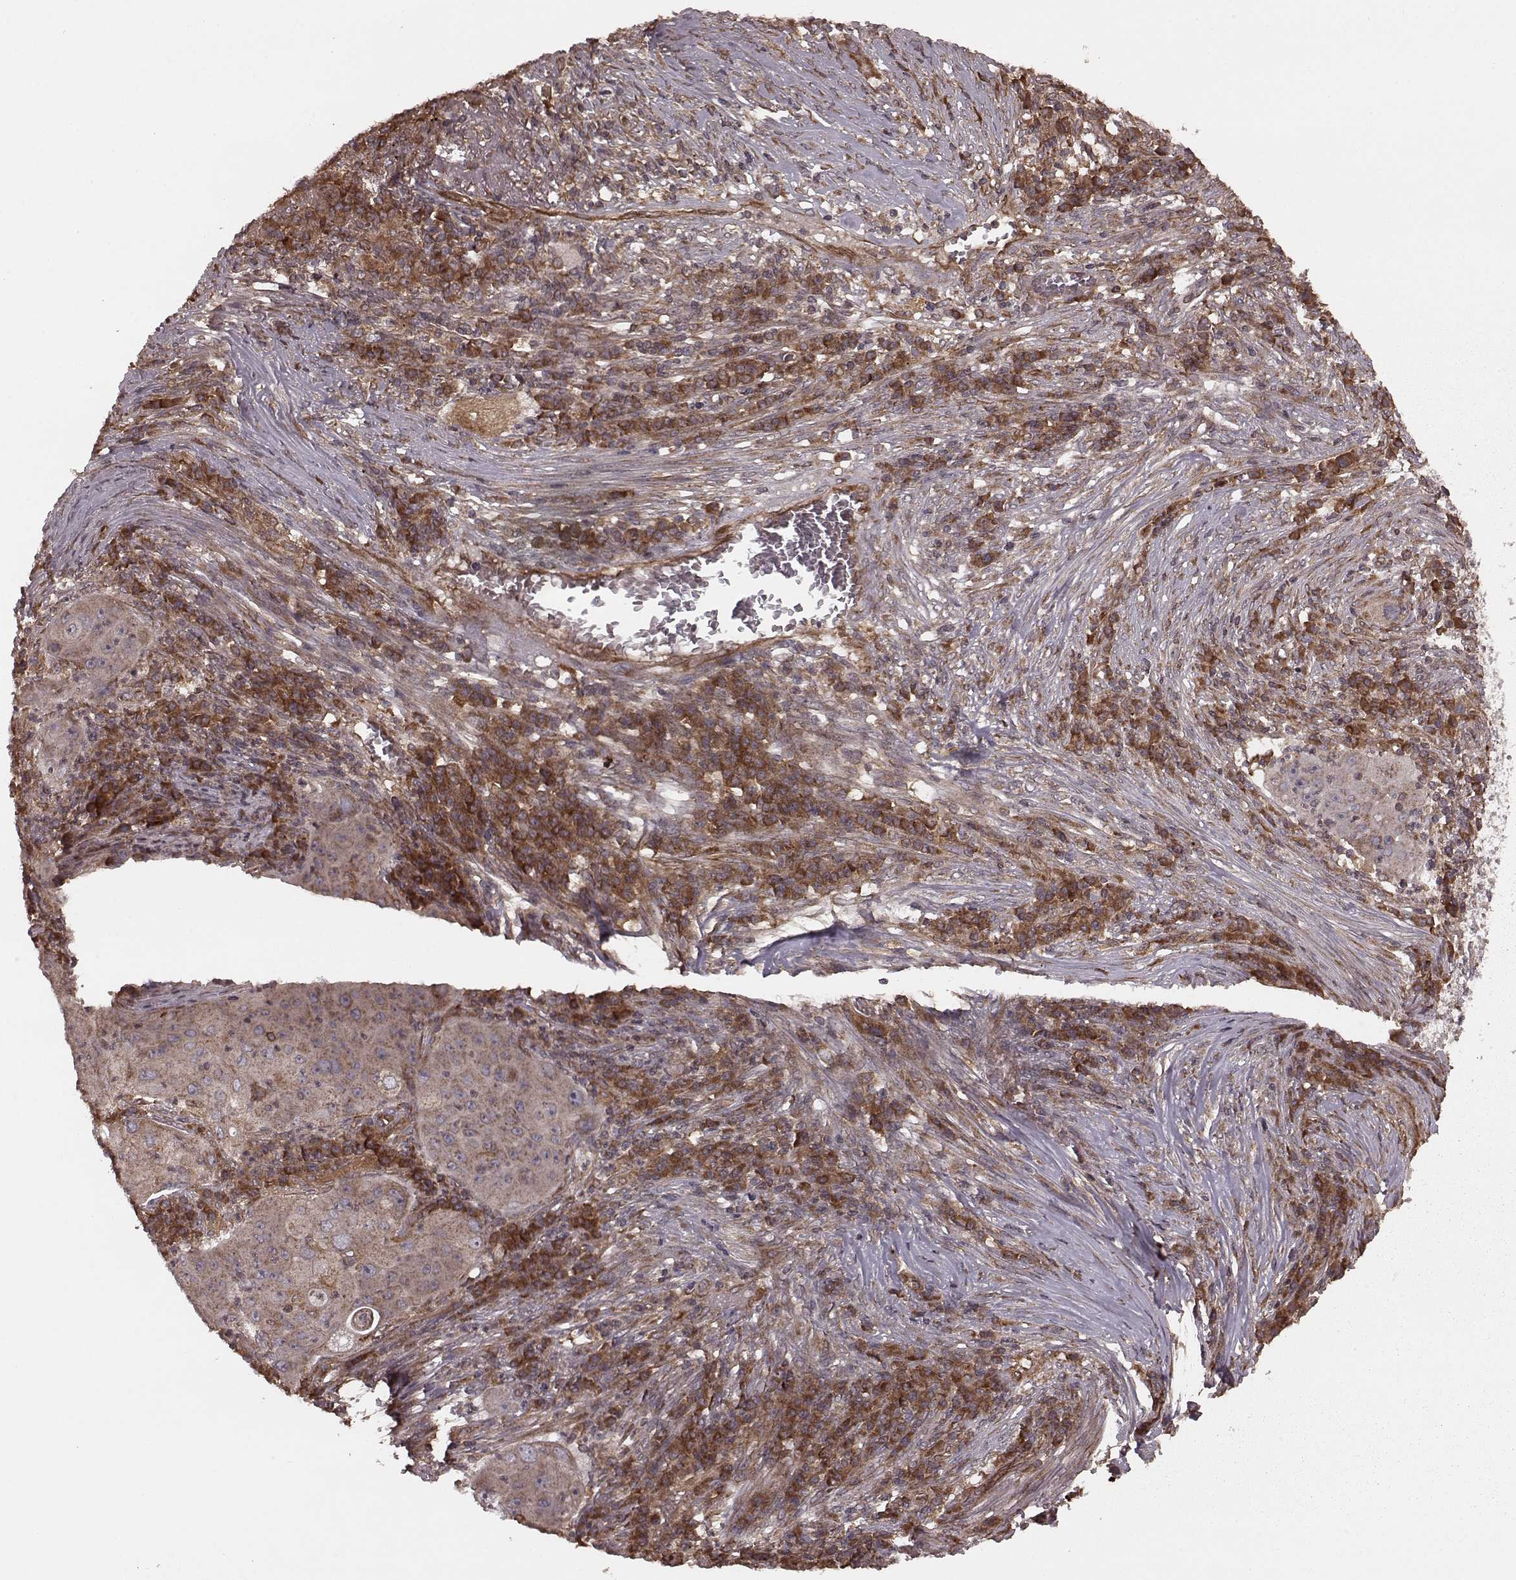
{"staining": {"intensity": "weak", "quantity": ">75%", "location": "cytoplasmic/membranous"}, "tissue": "lung cancer", "cell_type": "Tumor cells", "image_type": "cancer", "snomed": [{"axis": "morphology", "description": "Squamous cell carcinoma, NOS"}, {"axis": "topography", "description": "Lung"}], "caption": "Approximately >75% of tumor cells in human lung cancer demonstrate weak cytoplasmic/membranous protein expression as visualized by brown immunohistochemical staining.", "gene": "AGPAT1", "patient": {"sex": "female", "age": 59}}